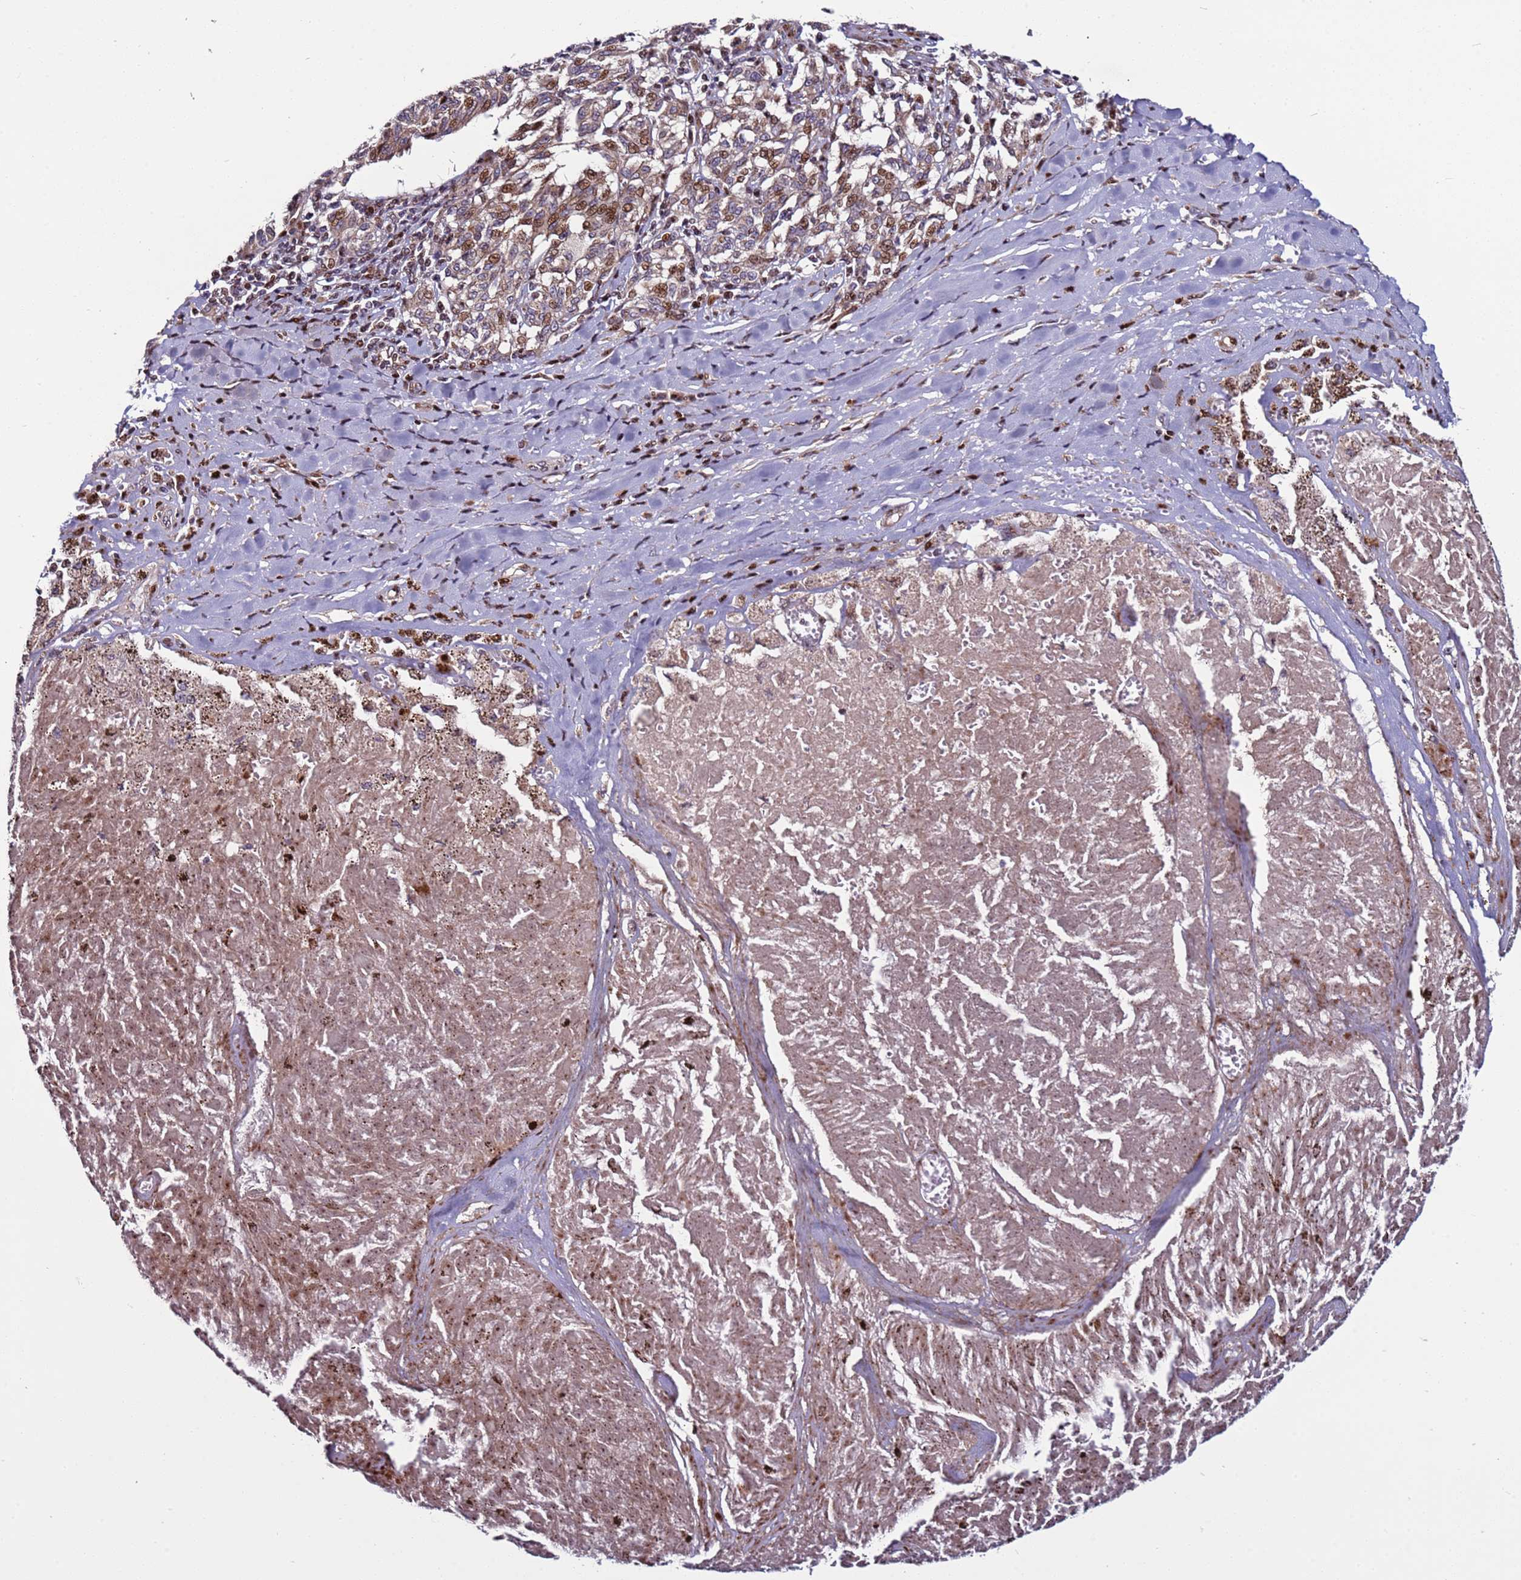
{"staining": {"intensity": "moderate", "quantity": "25%-75%", "location": "cytoplasmic/membranous,nuclear"}, "tissue": "melanoma", "cell_type": "Tumor cells", "image_type": "cancer", "snomed": [{"axis": "morphology", "description": "Malignant melanoma, NOS"}, {"axis": "topography", "description": "Skin"}], "caption": "Protein expression analysis of human melanoma reveals moderate cytoplasmic/membranous and nuclear expression in about 25%-75% of tumor cells.", "gene": "WBP11", "patient": {"sex": "female", "age": 72}}